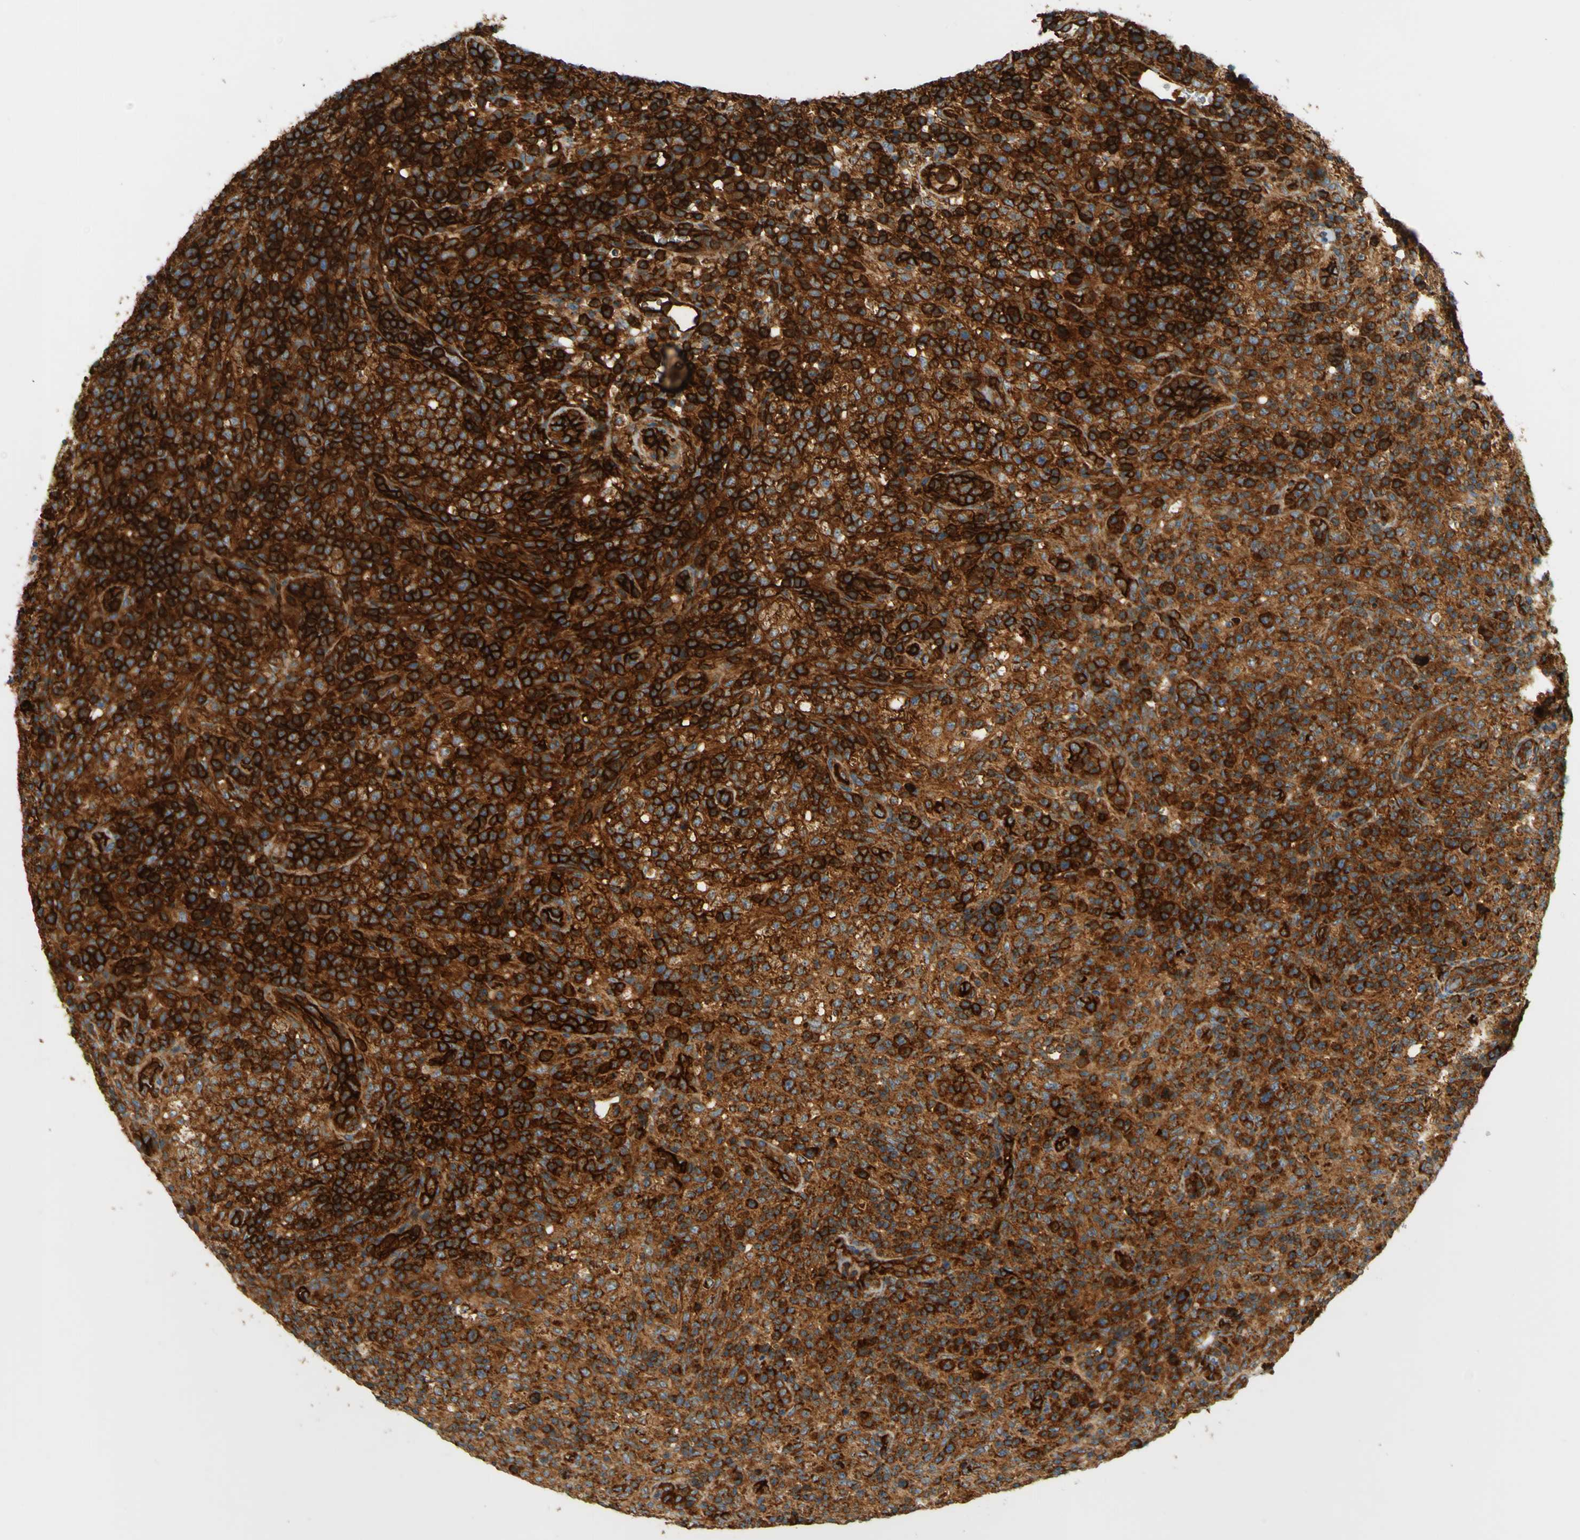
{"staining": {"intensity": "strong", "quantity": ">75%", "location": "cytoplasmic/membranous"}, "tissue": "lymphoma", "cell_type": "Tumor cells", "image_type": "cancer", "snomed": [{"axis": "morphology", "description": "Malignant lymphoma, non-Hodgkin's type, High grade"}, {"axis": "topography", "description": "Lymph node"}], "caption": "Immunohistochemistry (IHC) of lymphoma displays high levels of strong cytoplasmic/membranous positivity in approximately >75% of tumor cells. (DAB (3,3'-diaminobenzidine) IHC, brown staining for protein, blue staining for nuclei).", "gene": "DNAJC5", "patient": {"sex": "female", "age": 76}}